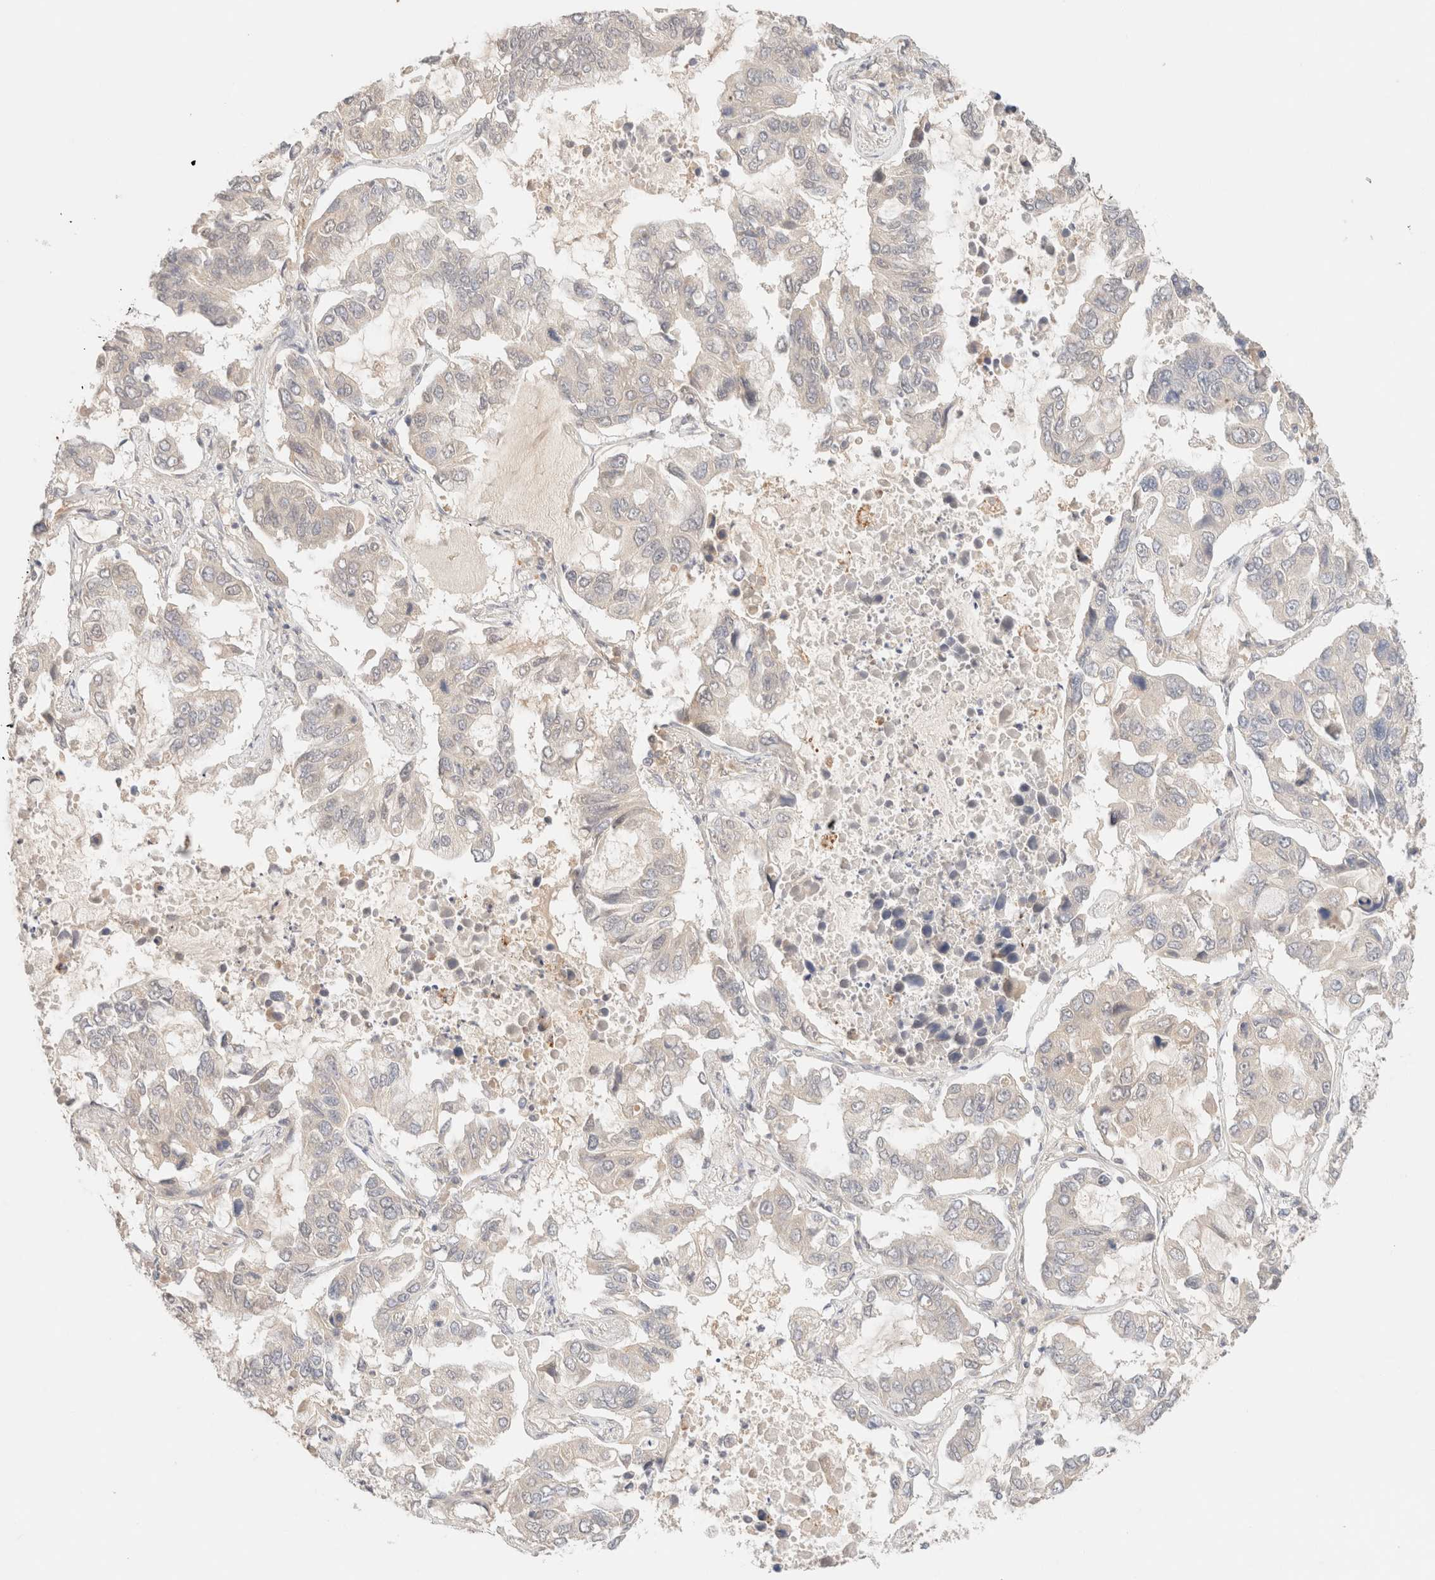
{"staining": {"intensity": "negative", "quantity": "none", "location": "none"}, "tissue": "lung cancer", "cell_type": "Tumor cells", "image_type": "cancer", "snomed": [{"axis": "morphology", "description": "Adenocarcinoma, NOS"}, {"axis": "topography", "description": "Lung"}], "caption": "High power microscopy image of an immunohistochemistry (IHC) histopathology image of lung cancer, revealing no significant positivity in tumor cells.", "gene": "SARM1", "patient": {"sex": "male", "age": 64}}